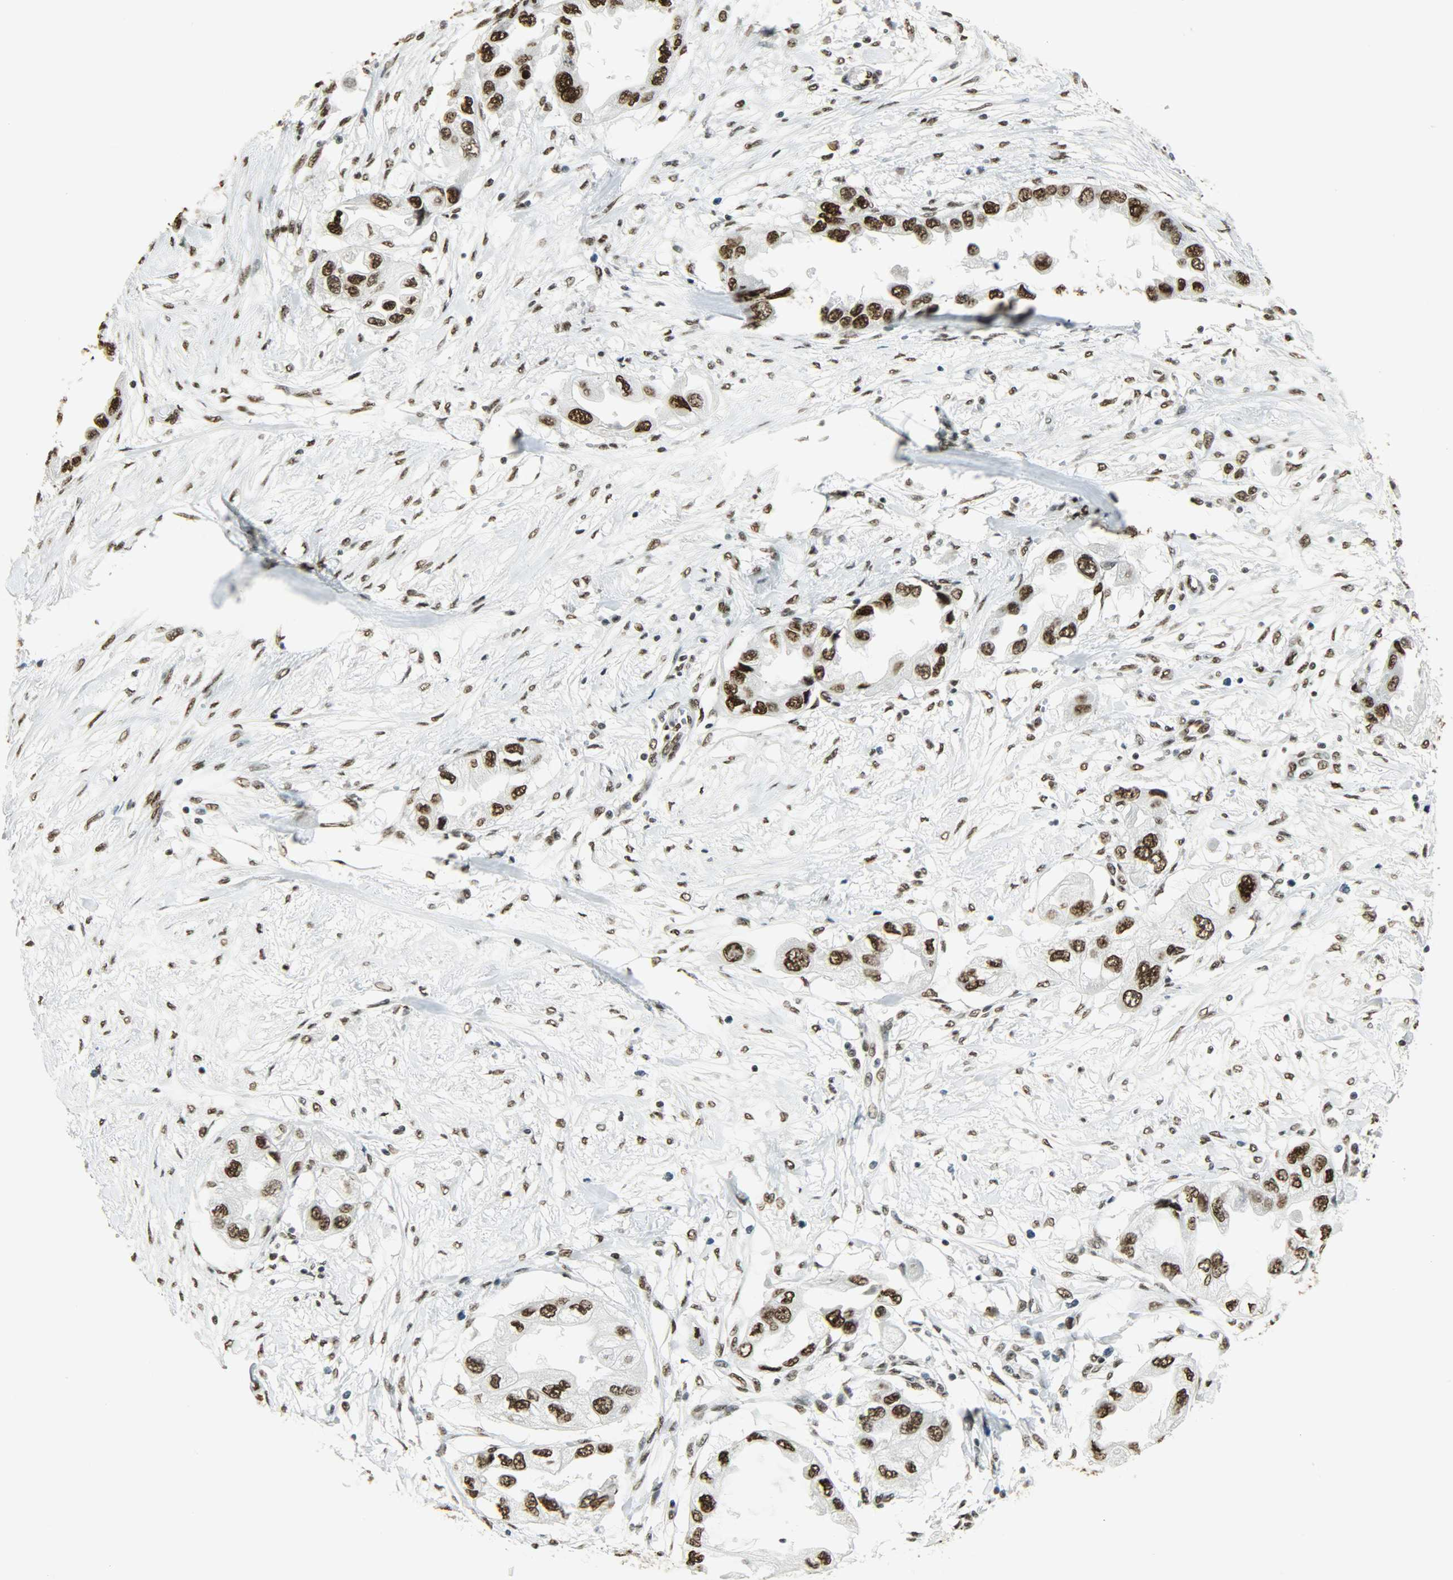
{"staining": {"intensity": "strong", "quantity": ">75%", "location": "nuclear"}, "tissue": "endometrial cancer", "cell_type": "Tumor cells", "image_type": "cancer", "snomed": [{"axis": "morphology", "description": "Adenocarcinoma, NOS"}, {"axis": "topography", "description": "Endometrium"}], "caption": "The histopathology image exhibits staining of endometrial cancer (adenocarcinoma), revealing strong nuclear protein expression (brown color) within tumor cells.", "gene": "MYEF2", "patient": {"sex": "female", "age": 67}}